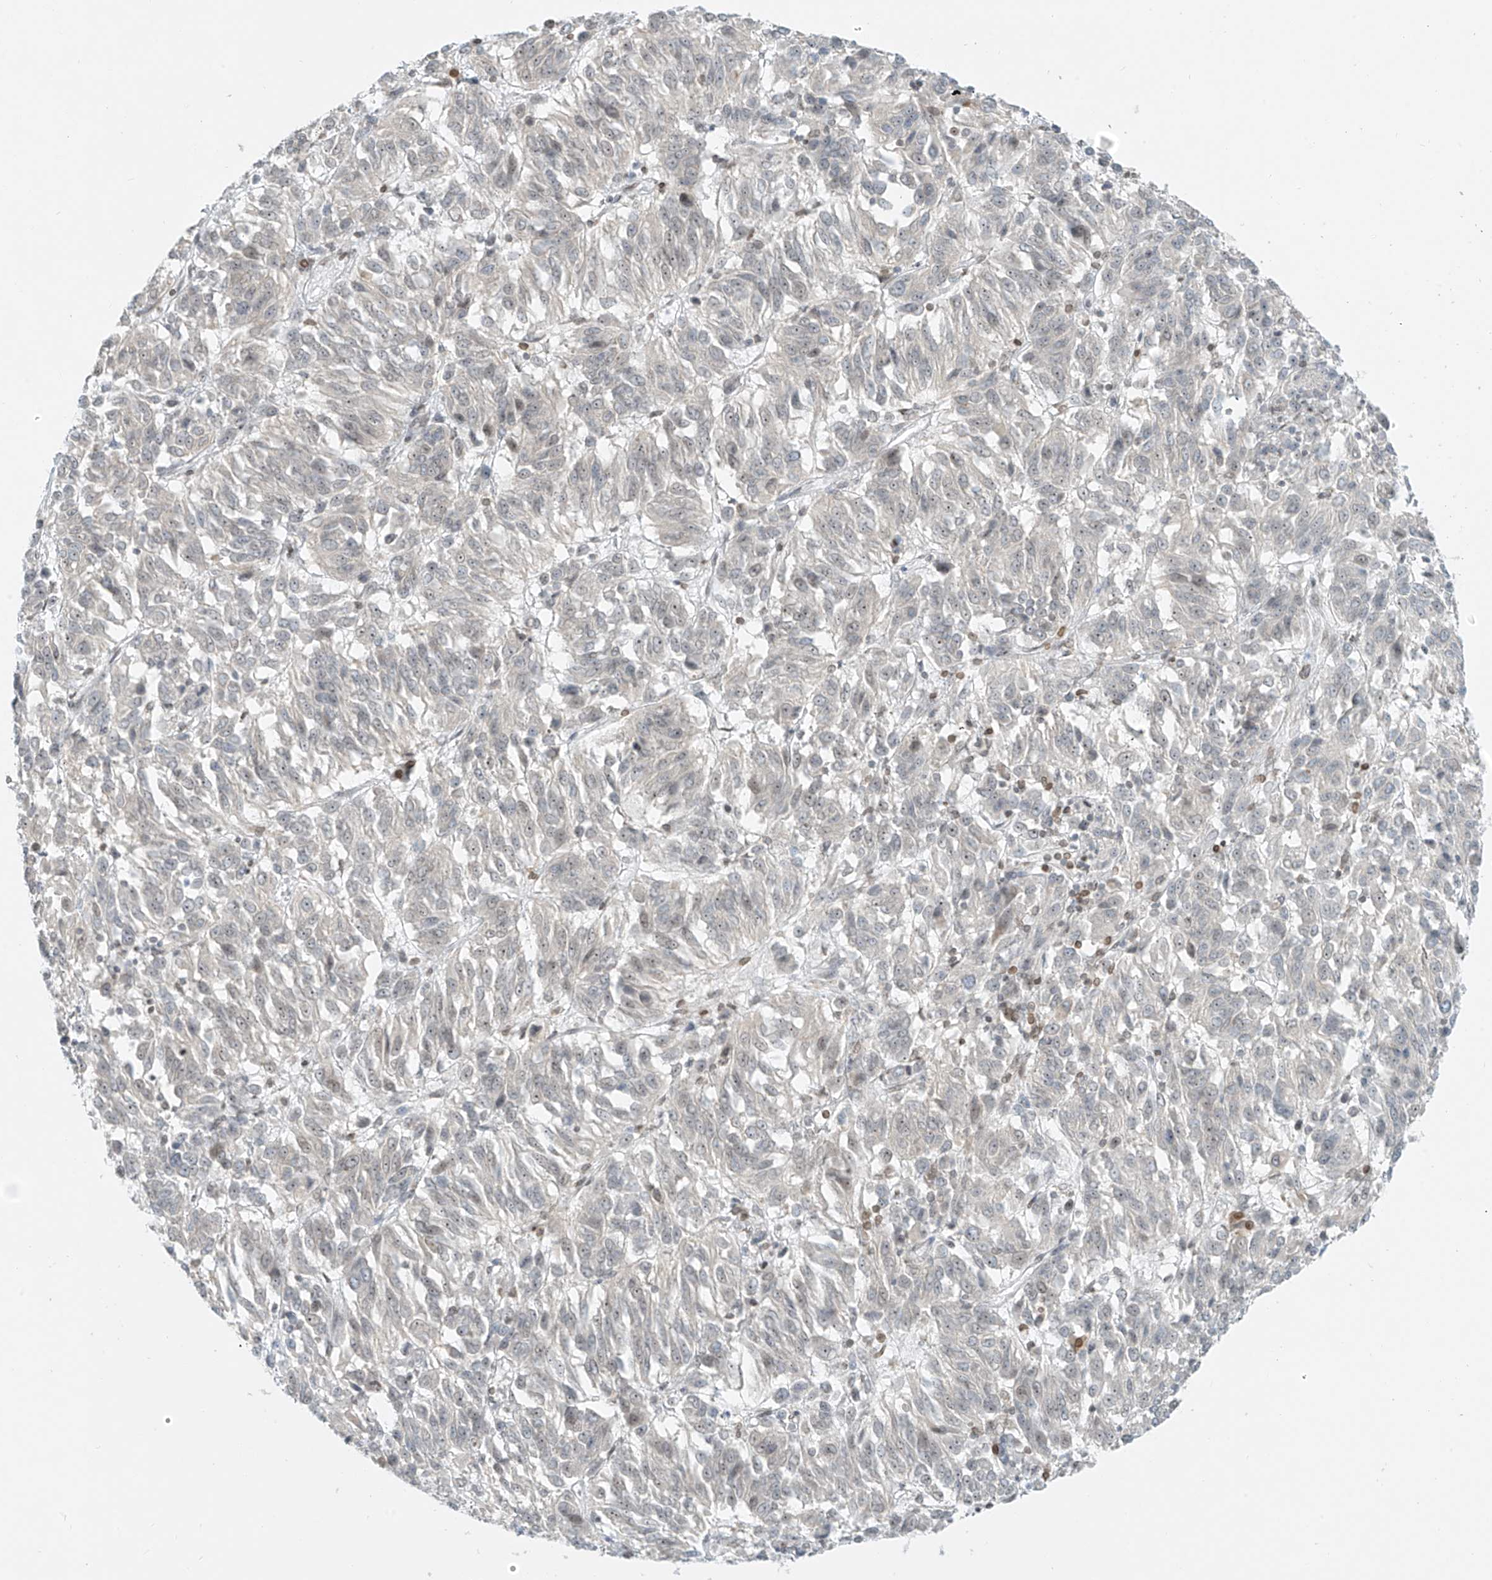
{"staining": {"intensity": "weak", "quantity": "<25%", "location": "nuclear"}, "tissue": "melanoma", "cell_type": "Tumor cells", "image_type": "cancer", "snomed": [{"axis": "morphology", "description": "Malignant melanoma, Metastatic site"}, {"axis": "topography", "description": "Lung"}], "caption": "Tumor cells show no significant expression in malignant melanoma (metastatic site). Brightfield microscopy of immunohistochemistry stained with DAB (brown) and hematoxylin (blue), captured at high magnification.", "gene": "SAMD15", "patient": {"sex": "male", "age": 64}}